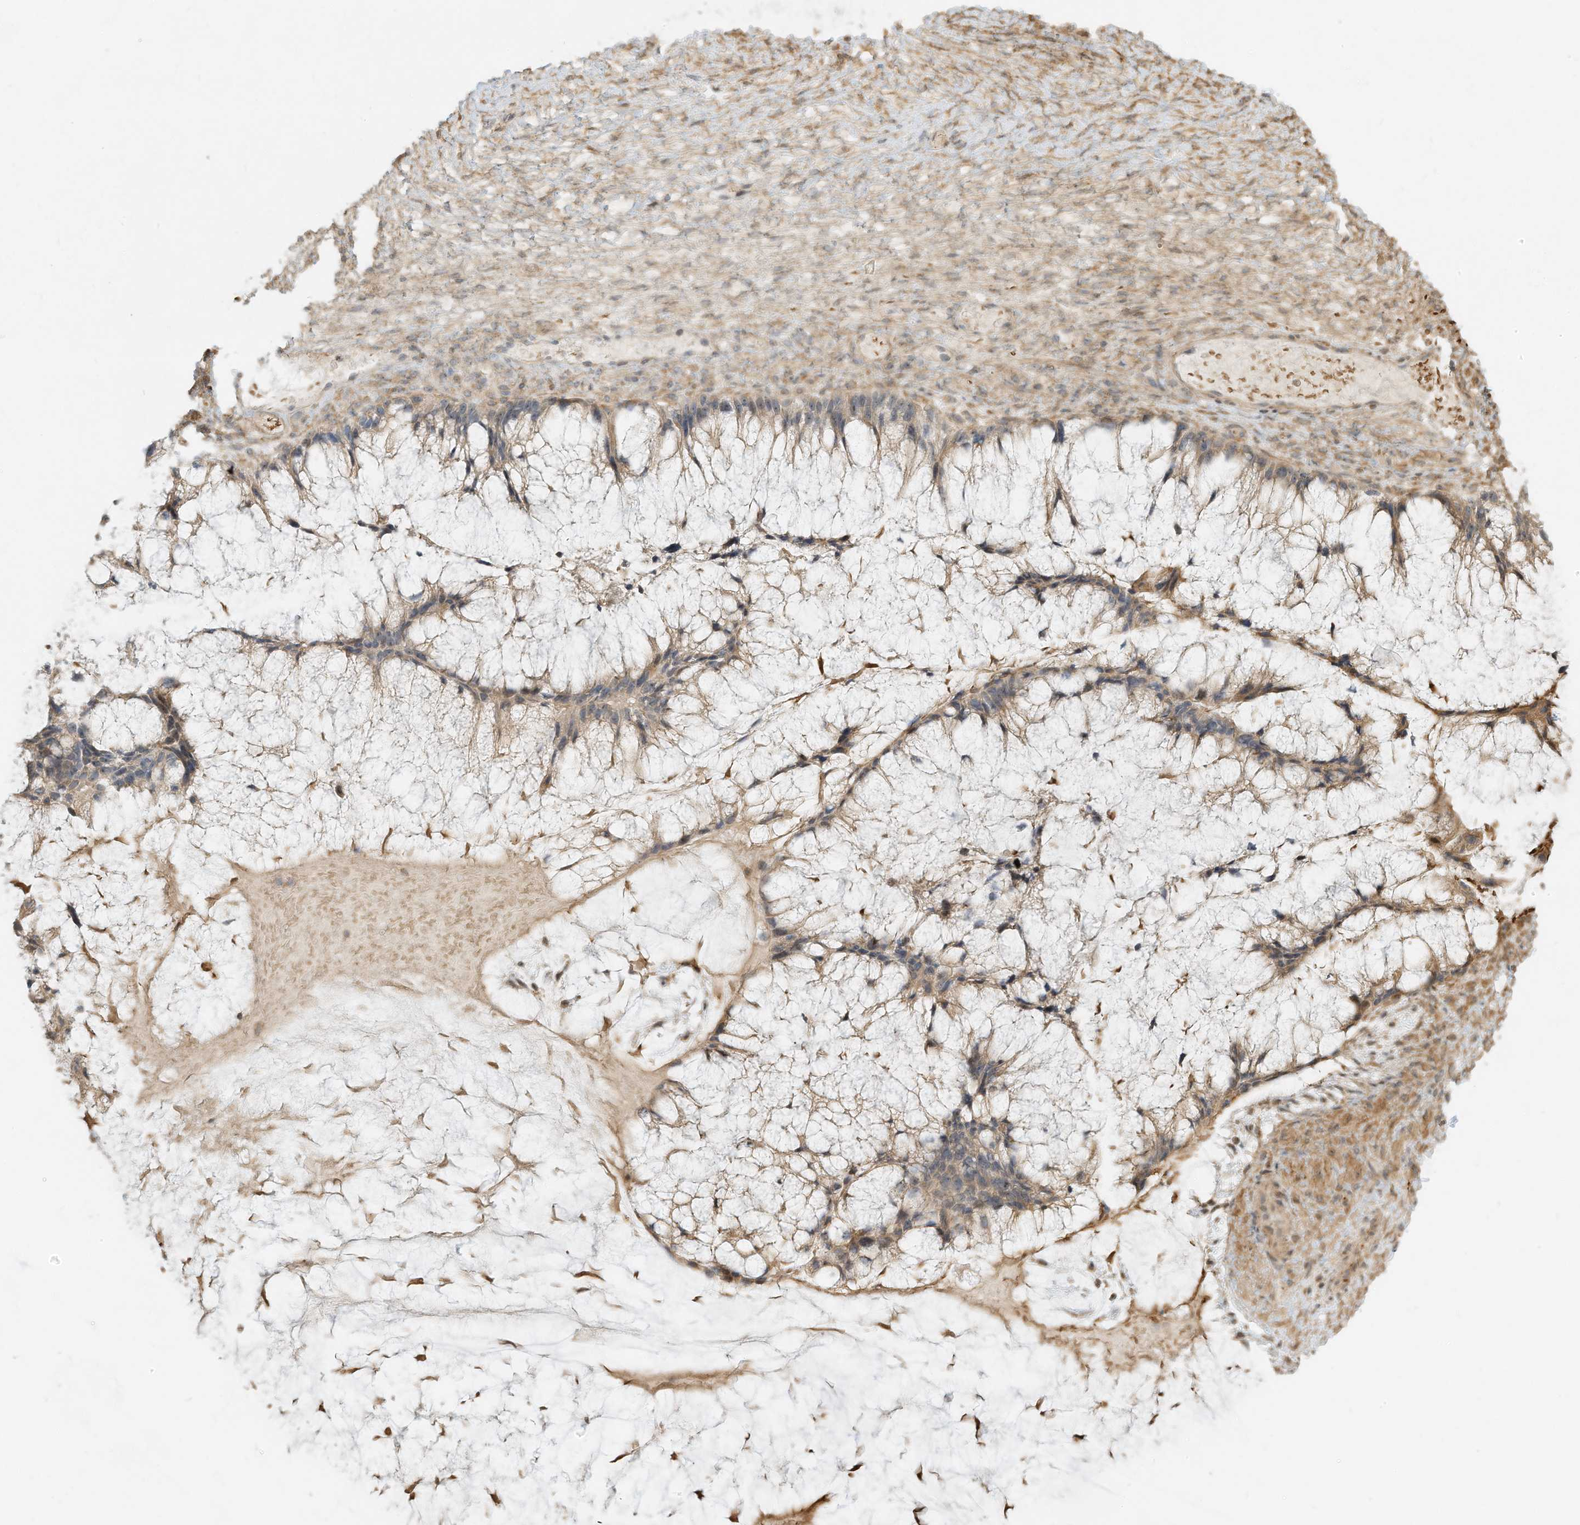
{"staining": {"intensity": "moderate", "quantity": "25%-75%", "location": "cytoplasmic/membranous"}, "tissue": "ovarian cancer", "cell_type": "Tumor cells", "image_type": "cancer", "snomed": [{"axis": "morphology", "description": "Cystadenocarcinoma, mucinous, NOS"}, {"axis": "topography", "description": "Ovary"}], "caption": "Human ovarian cancer (mucinous cystadenocarcinoma) stained for a protein (brown) reveals moderate cytoplasmic/membranous positive expression in approximately 25%-75% of tumor cells.", "gene": "OFD1", "patient": {"sex": "female", "age": 37}}